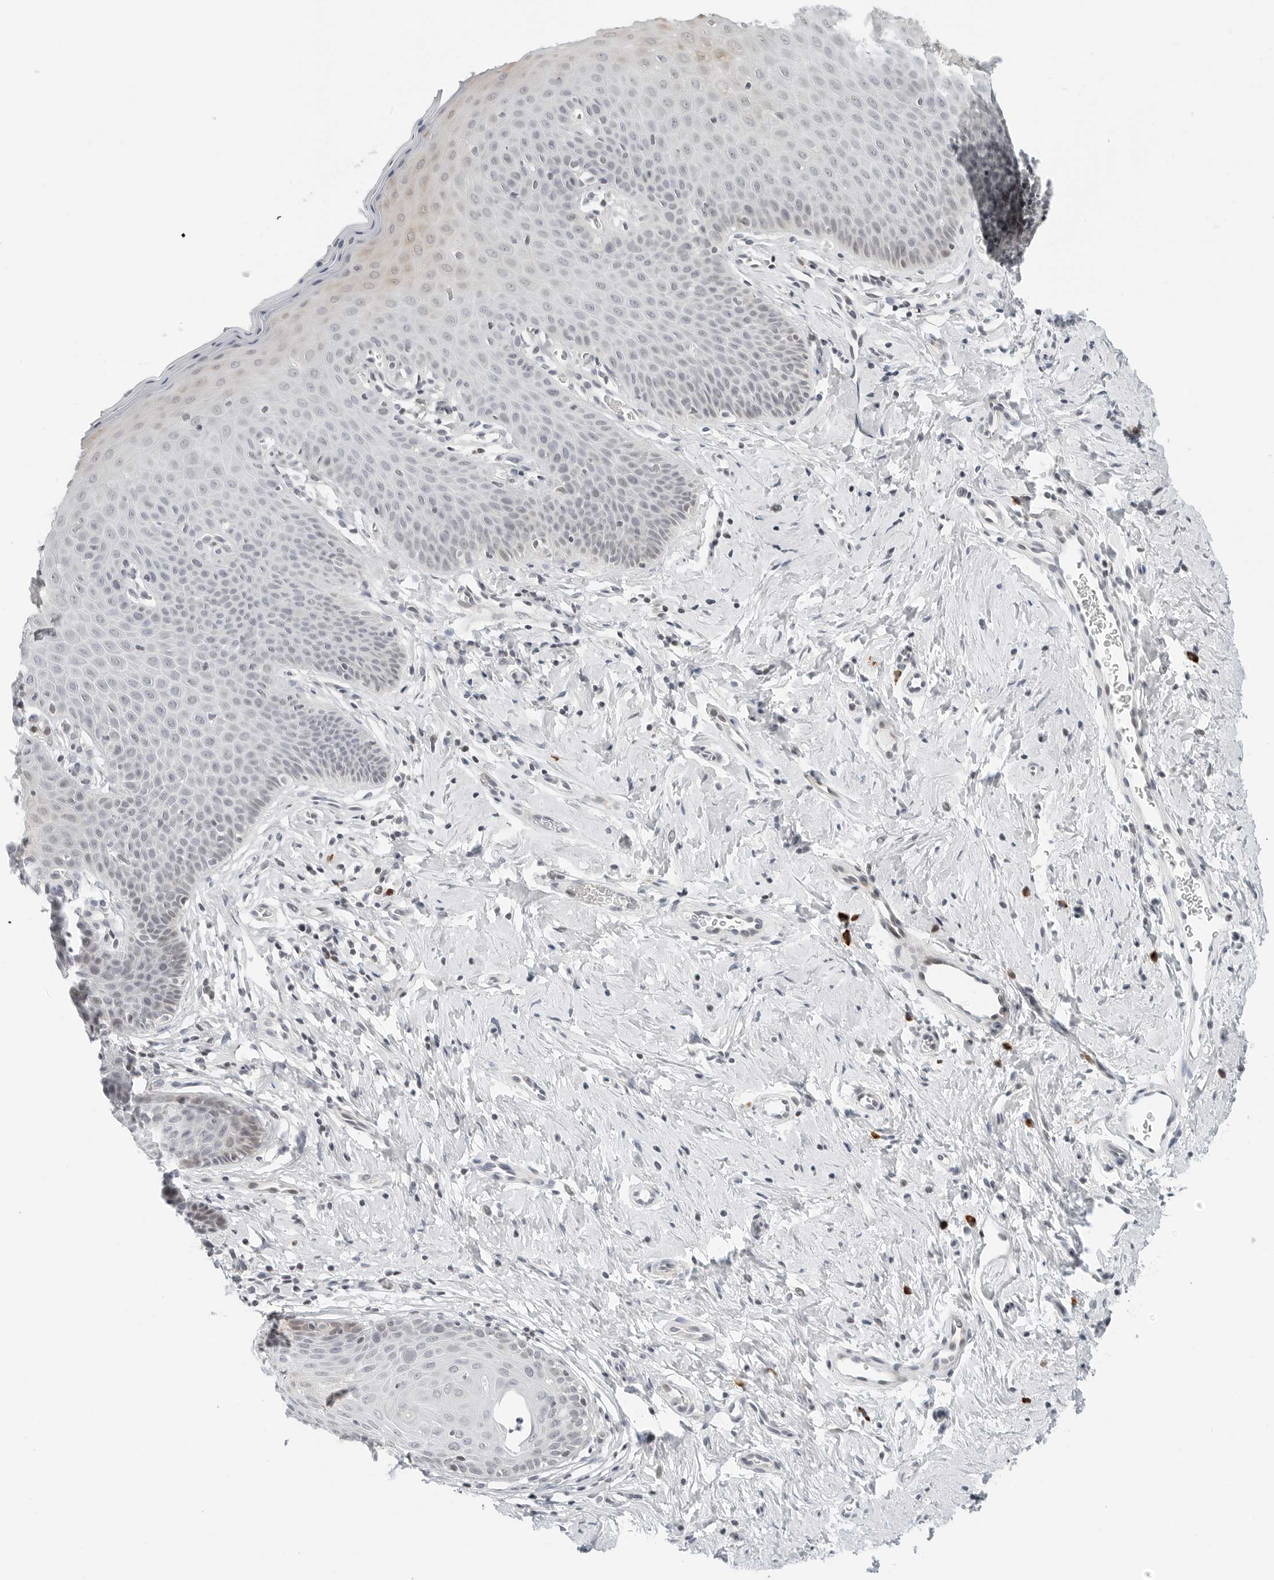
{"staining": {"intensity": "moderate", "quantity": "<25%", "location": "cytoplasmic/membranous"}, "tissue": "cervix", "cell_type": "Glandular cells", "image_type": "normal", "snomed": [{"axis": "morphology", "description": "Normal tissue, NOS"}, {"axis": "topography", "description": "Cervix"}], "caption": "Human cervix stained with a brown dye reveals moderate cytoplasmic/membranous positive staining in approximately <25% of glandular cells.", "gene": "PARP10", "patient": {"sex": "female", "age": 36}}